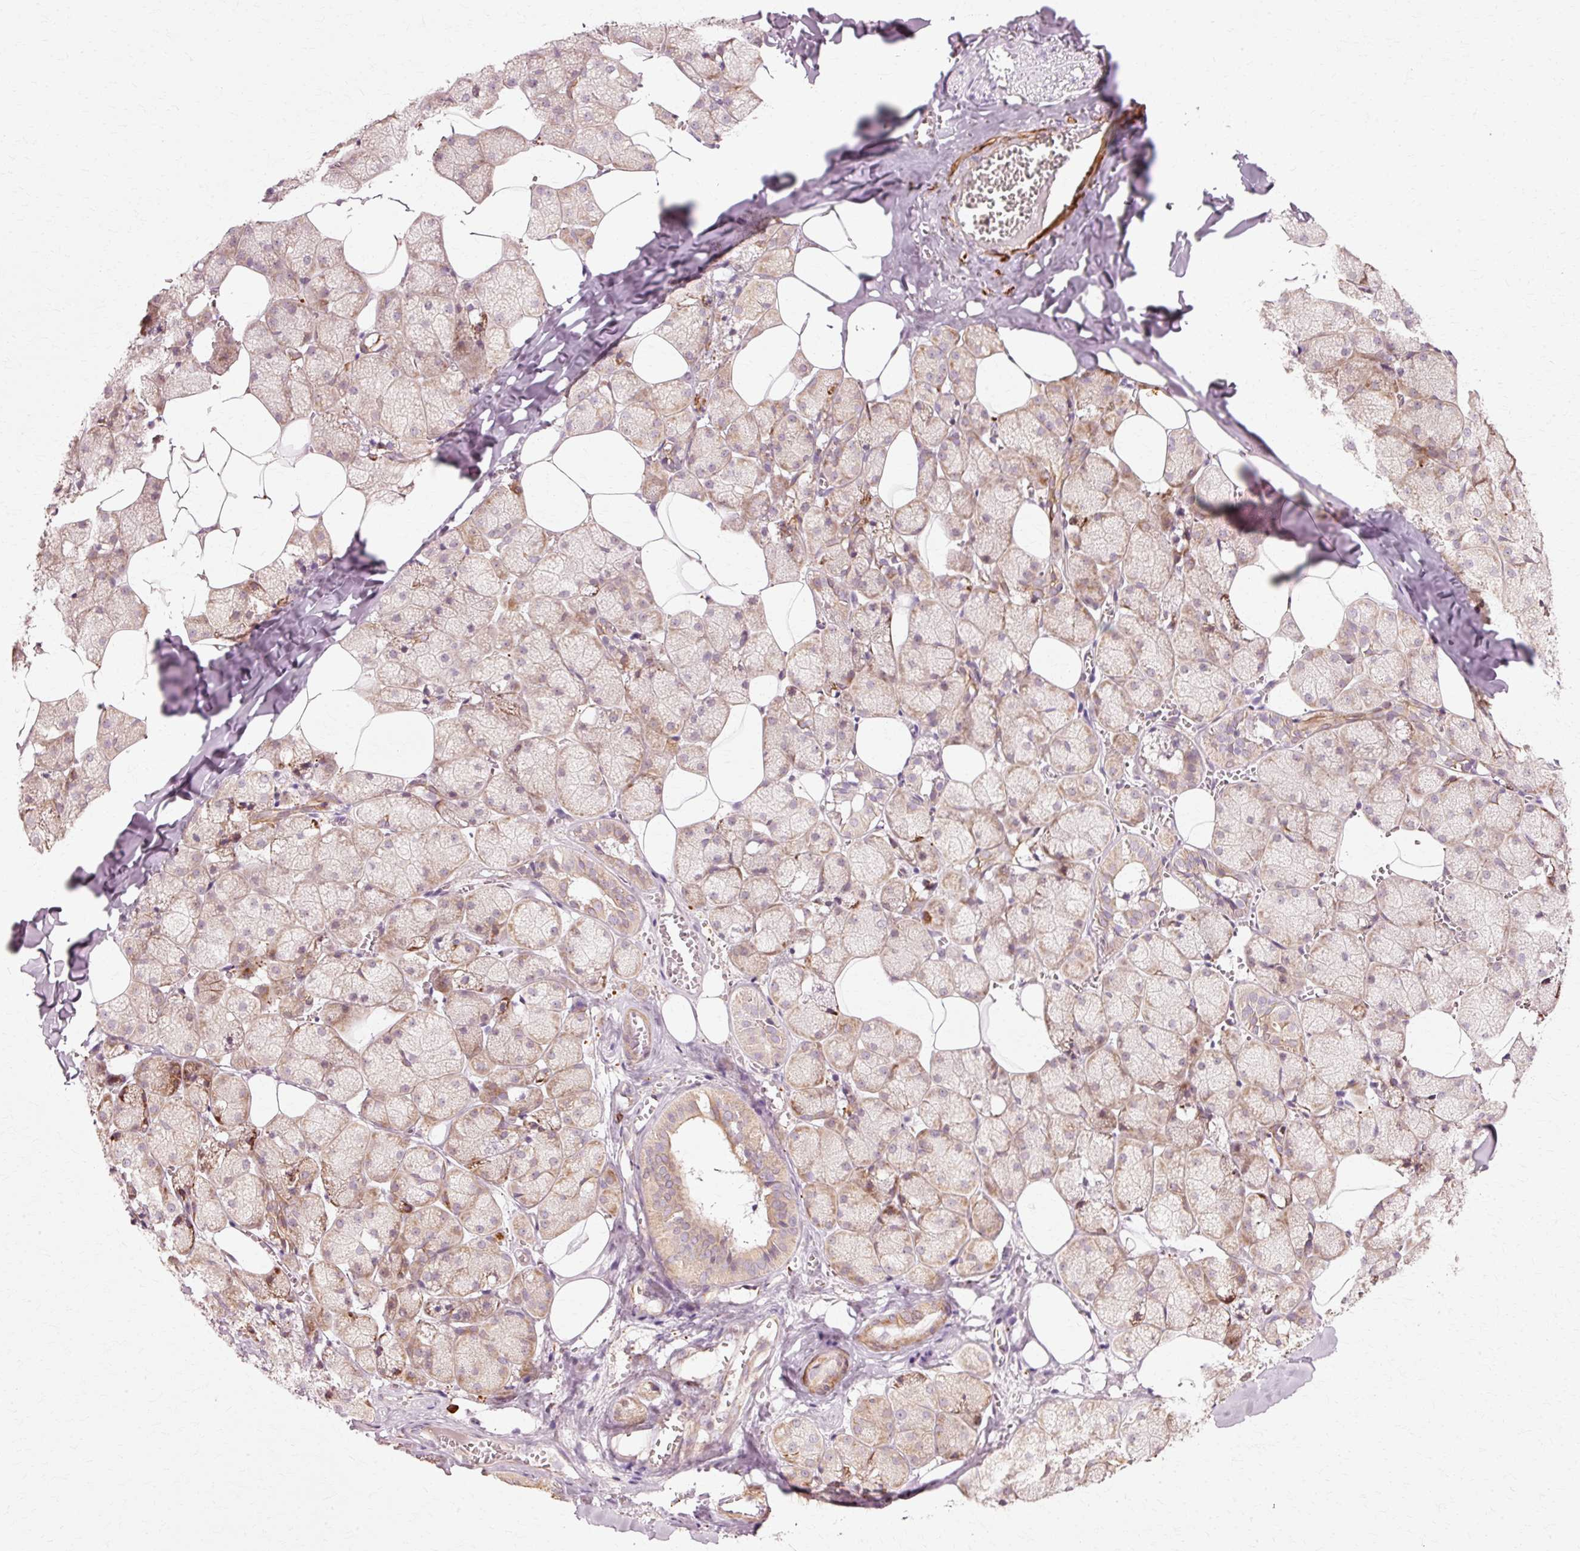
{"staining": {"intensity": "moderate", "quantity": "25%-75%", "location": "cytoplasmic/membranous"}, "tissue": "salivary gland", "cell_type": "Glandular cells", "image_type": "normal", "snomed": [{"axis": "morphology", "description": "Normal tissue, NOS"}, {"axis": "topography", "description": "Salivary gland"}, {"axis": "topography", "description": "Peripheral nerve tissue"}], "caption": "Salivary gland stained for a protein demonstrates moderate cytoplasmic/membranous positivity in glandular cells.", "gene": "RANBP2", "patient": {"sex": "male", "age": 38}}